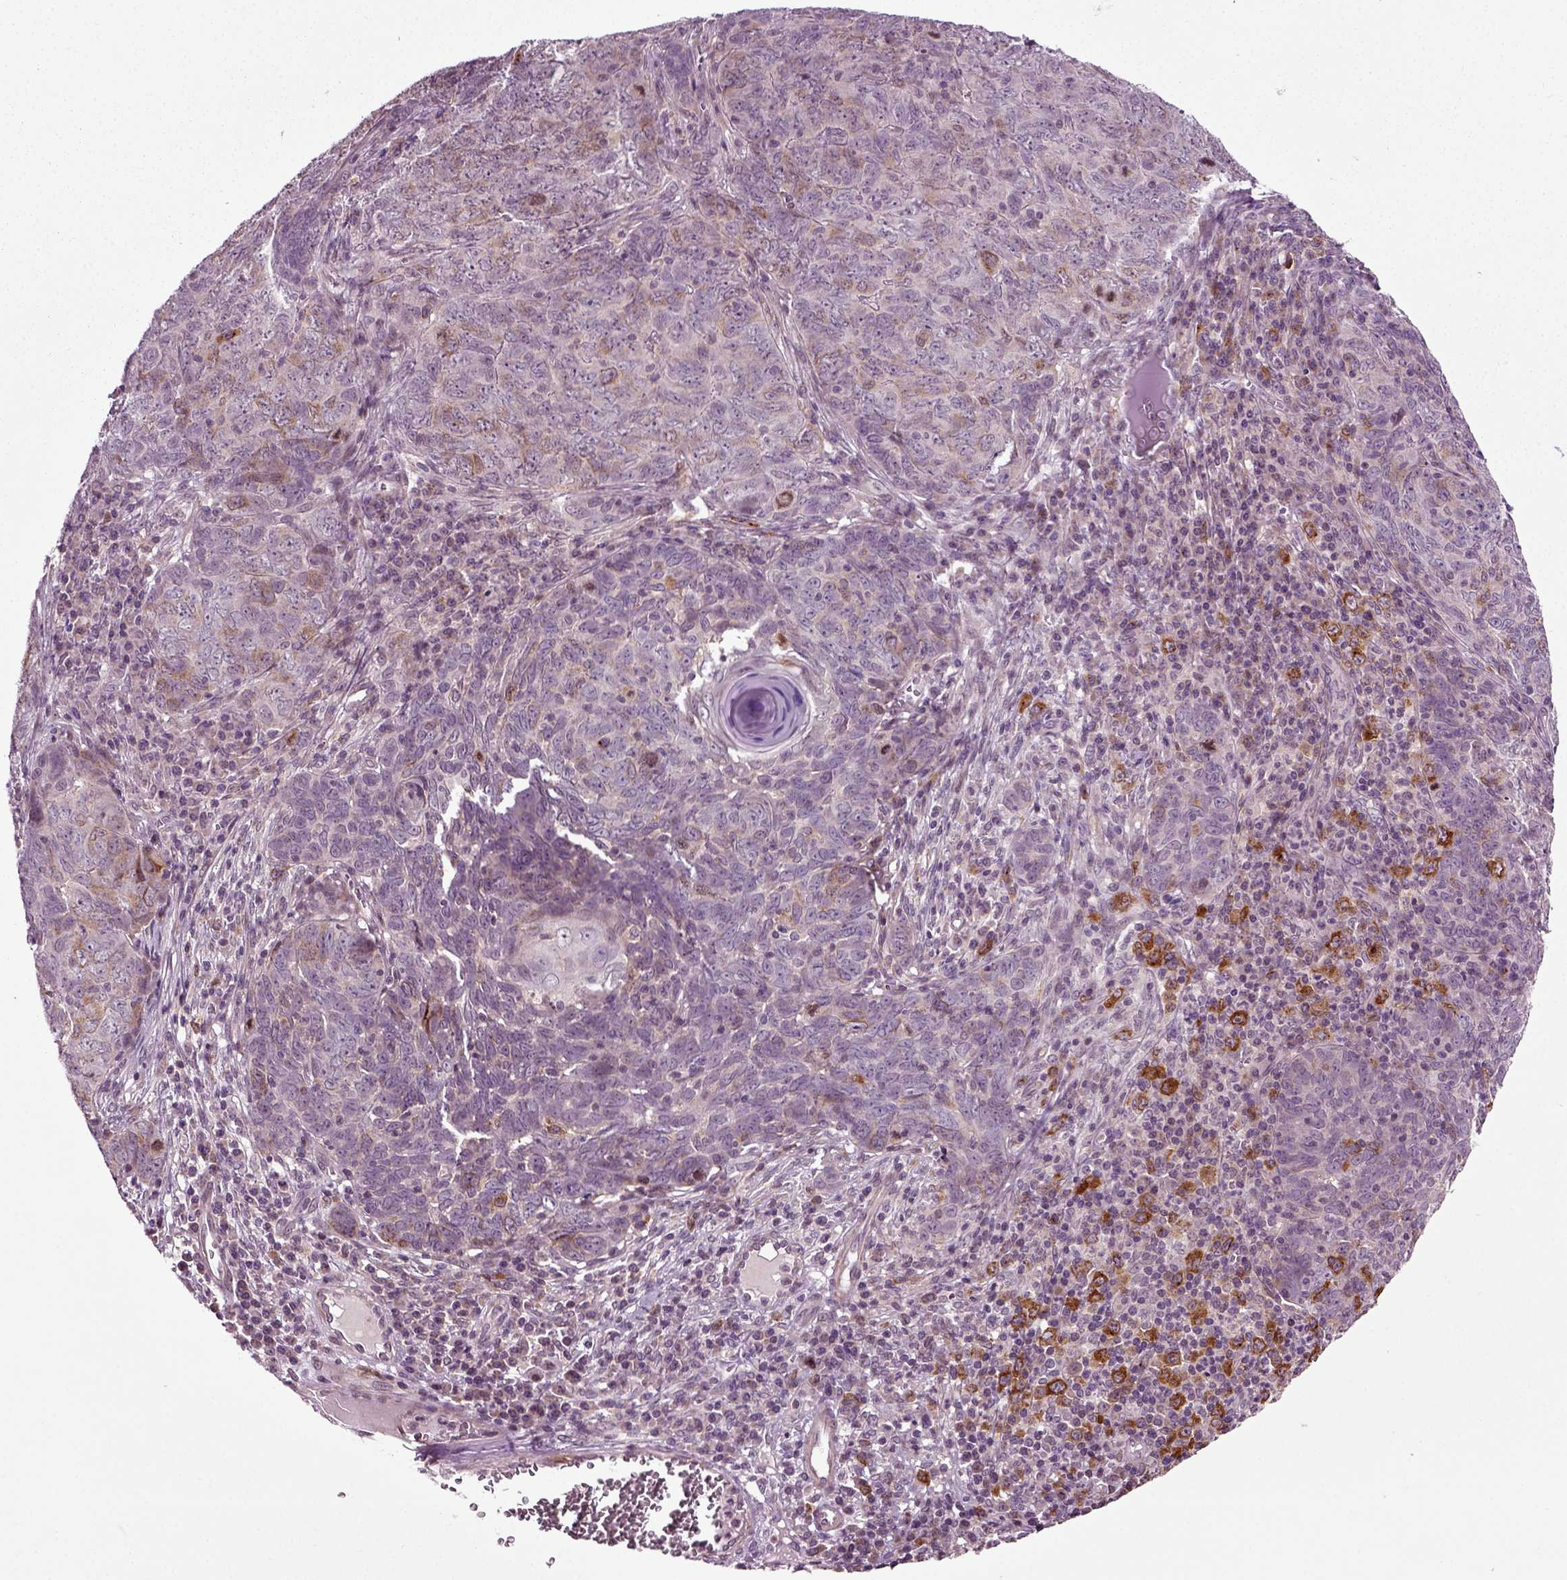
{"staining": {"intensity": "weak", "quantity": "<25%", "location": "cytoplasmic/membranous"}, "tissue": "skin cancer", "cell_type": "Tumor cells", "image_type": "cancer", "snomed": [{"axis": "morphology", "description": "Squamous cell carcinoma, NOS"}, {"axis": "topography", "description": "Skin"}, {"axis": "topography", "description": "Anal"}], "caption": "A high-resolution image shows IHC staining of squamous cell carcinoma (skin), which exhibits no significant staining in tumor cells.", "gene": "KNSTRN", "patient": {"sex": "female", "age": 51}}